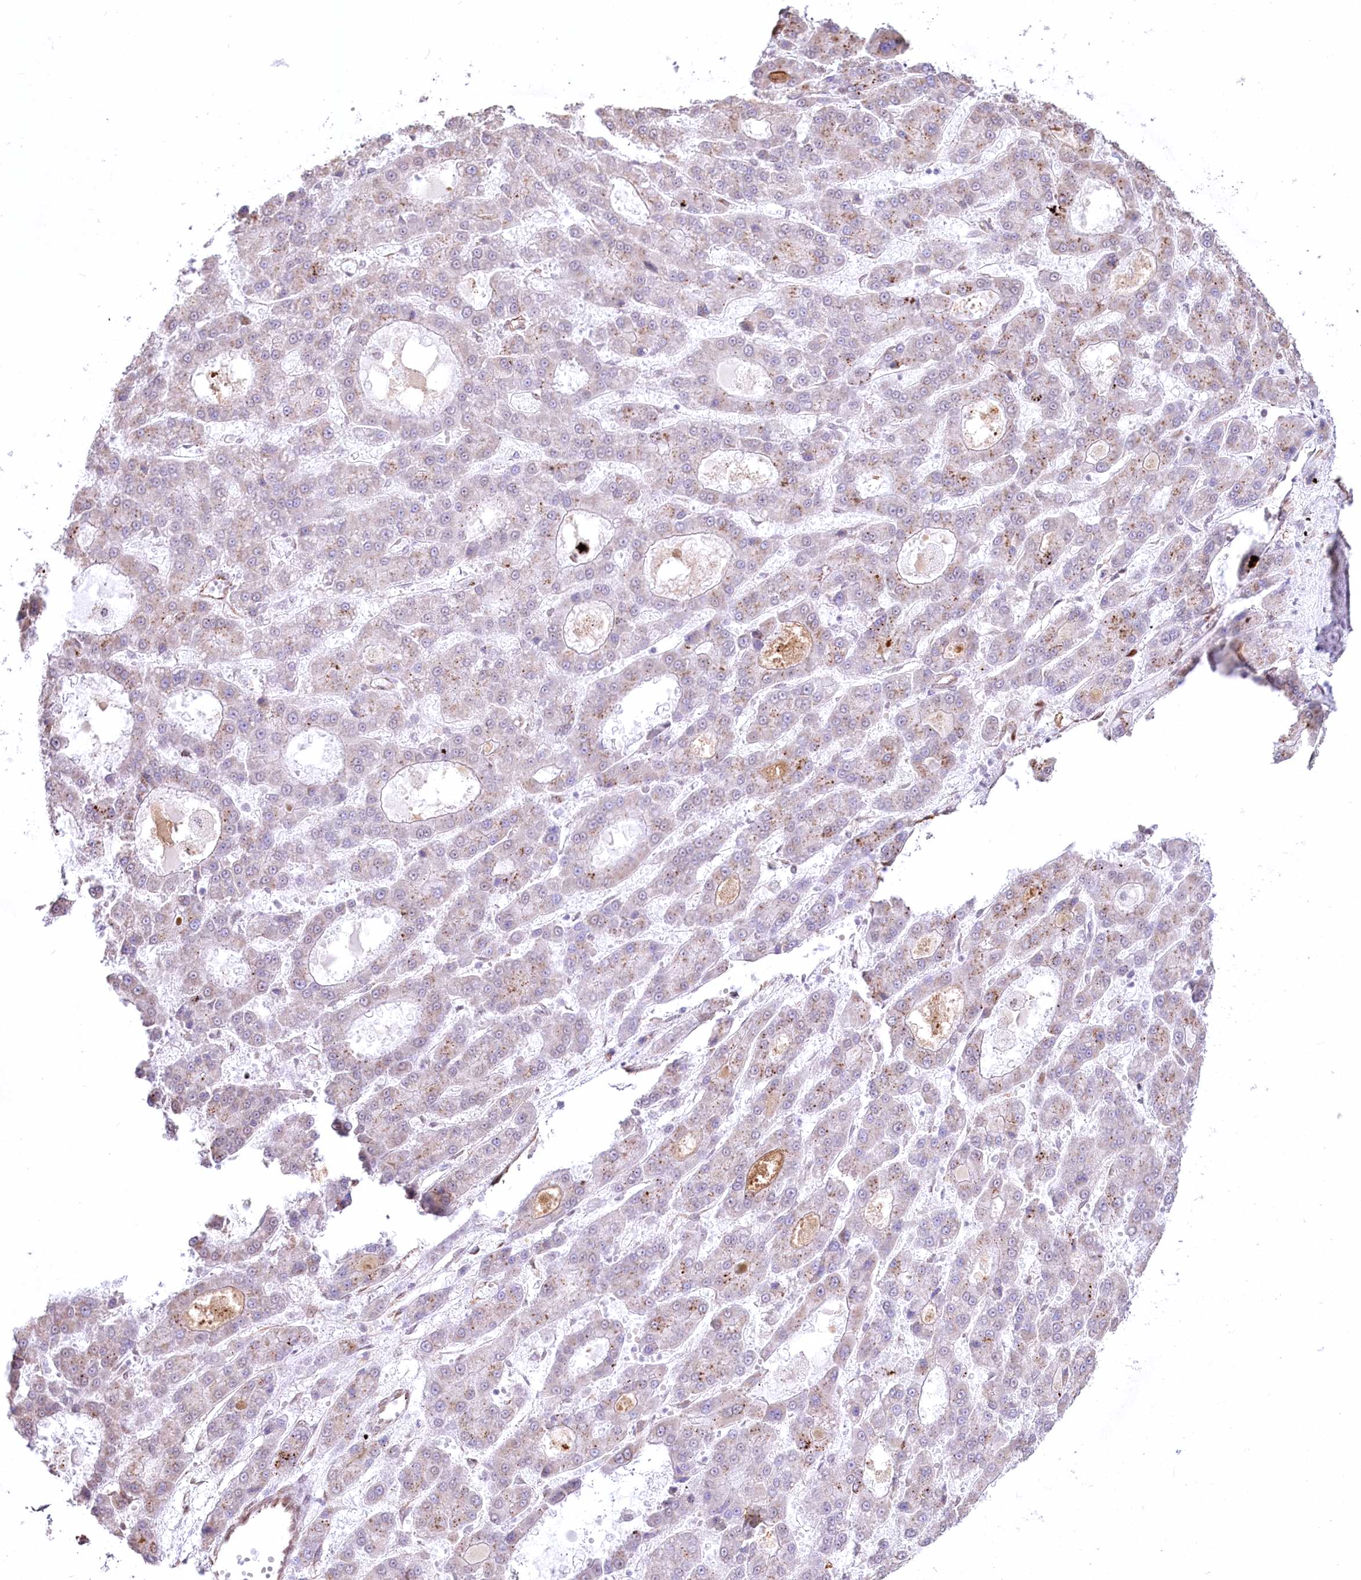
{"staining": {"intensity": "negative", "quantity": "none", "location": "none"}, "tissue": "liver cancer", "cell_type": "Tumor cells", "image_type": "cancer", "snomed": [{"axis": "morphology", "description": "Carcinoma, Hepatocellular, NOS"}, {"axis": "topography", "description": "Liver"}], "caption": "DAB immunohistochemical staining of human liver cancer (hepatocellular carcinoma) displays no significant staining in tumor cells.", "gene": "YBX3", "patient": {"sex": "male", "age": 70}}